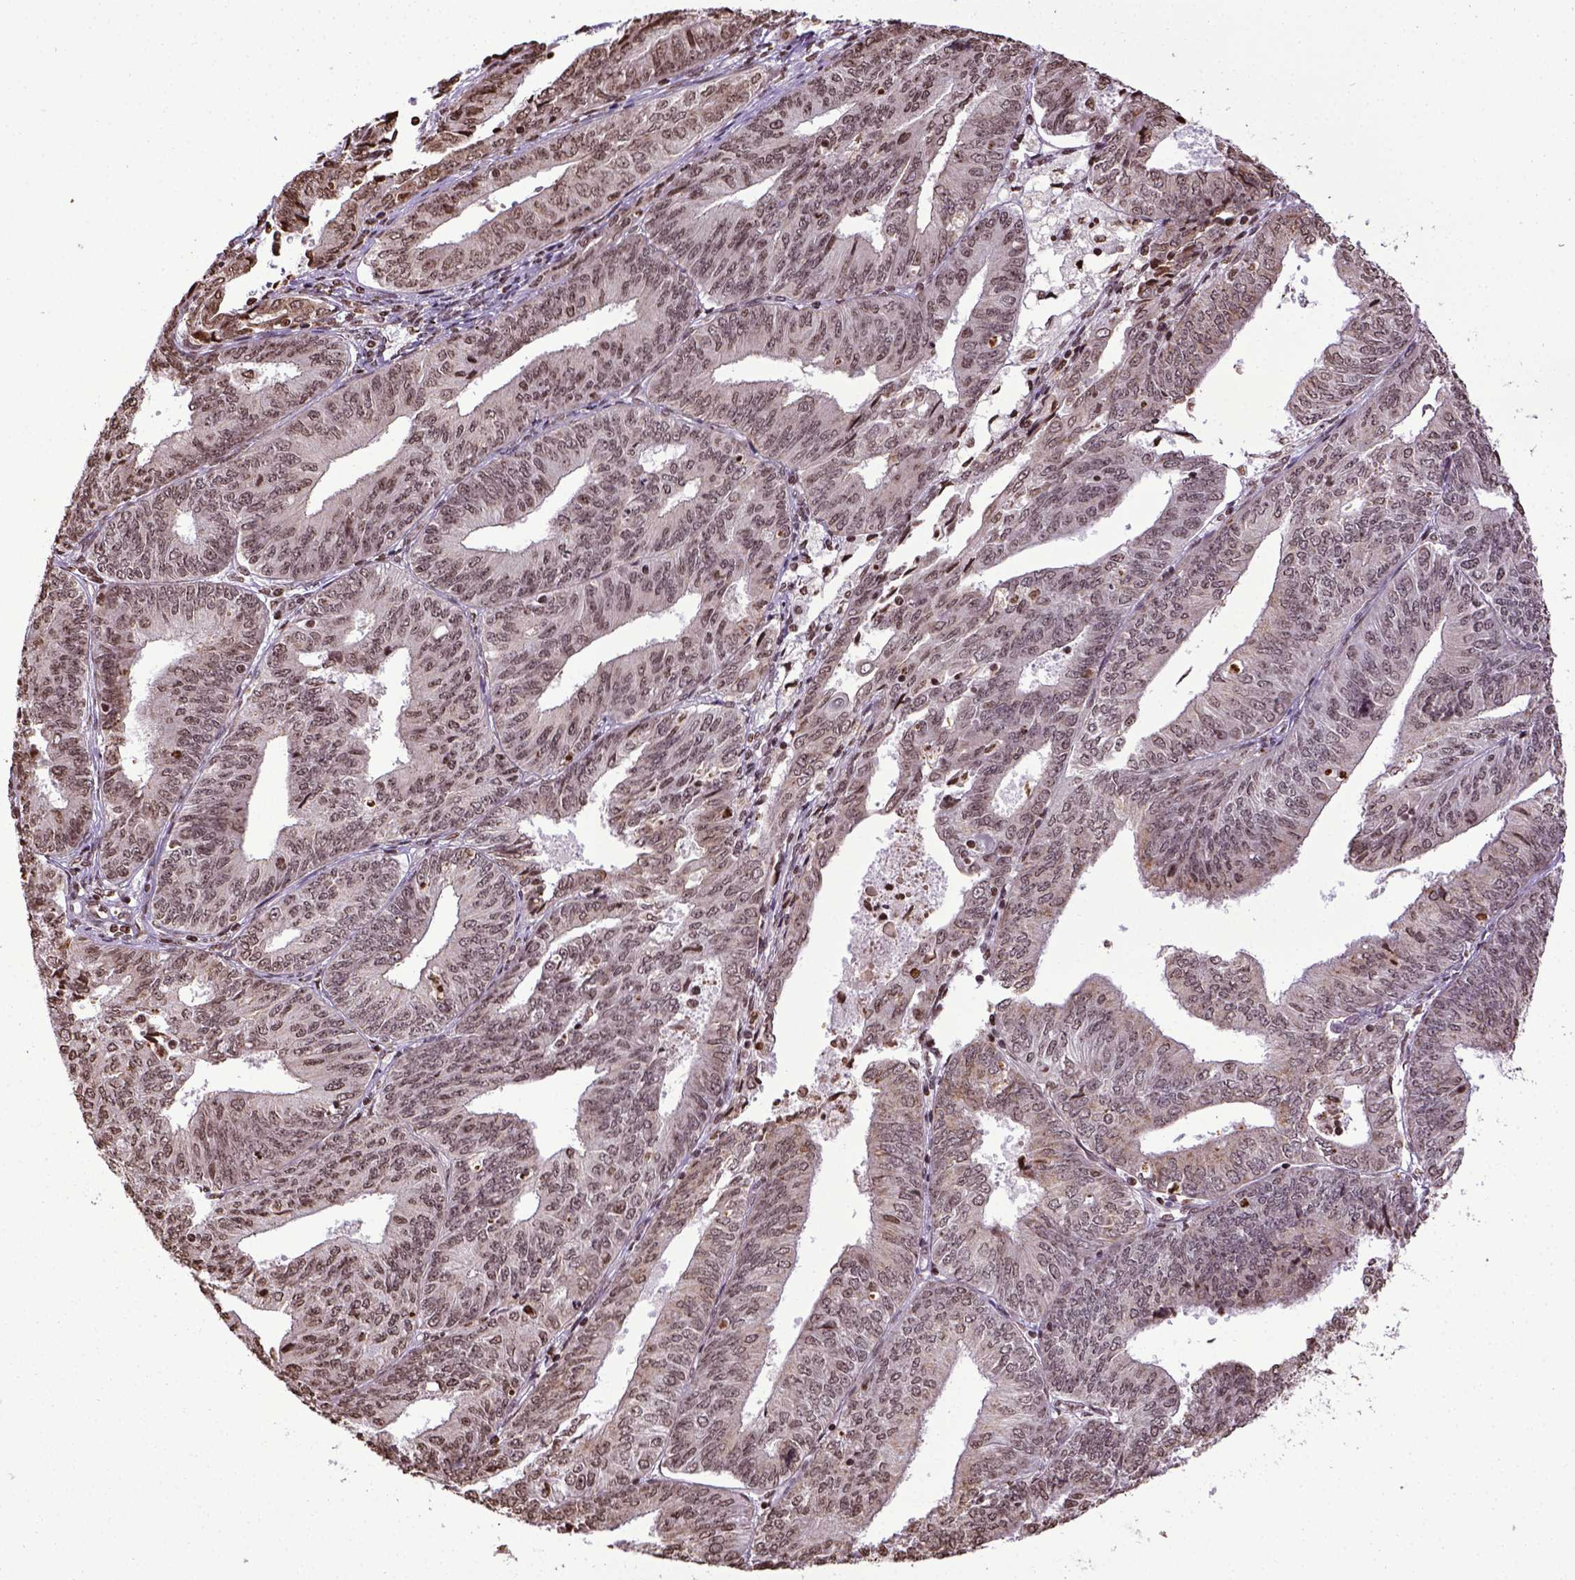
{"staining": {"intensity": "weak", "quantity": ">75%", "location": "nuclear"}, "tissue": "endometrial cancer", "cell_type": "Tumor cells", "image_type": "cancer", "snomed": [{"axis": "morphology", "description": "Adenocarcinoma, NOS"}, {"axis": "topography", "description": "Endometrium"}], "caption": "Immunohistochemical staining of human adenocarcinoma (endometrial) reveals weak nuclear protein expression in approximately >75% of tumor cells.", "gene": "ZNF75D", "patient": {"sex": "female", "age": 58}}